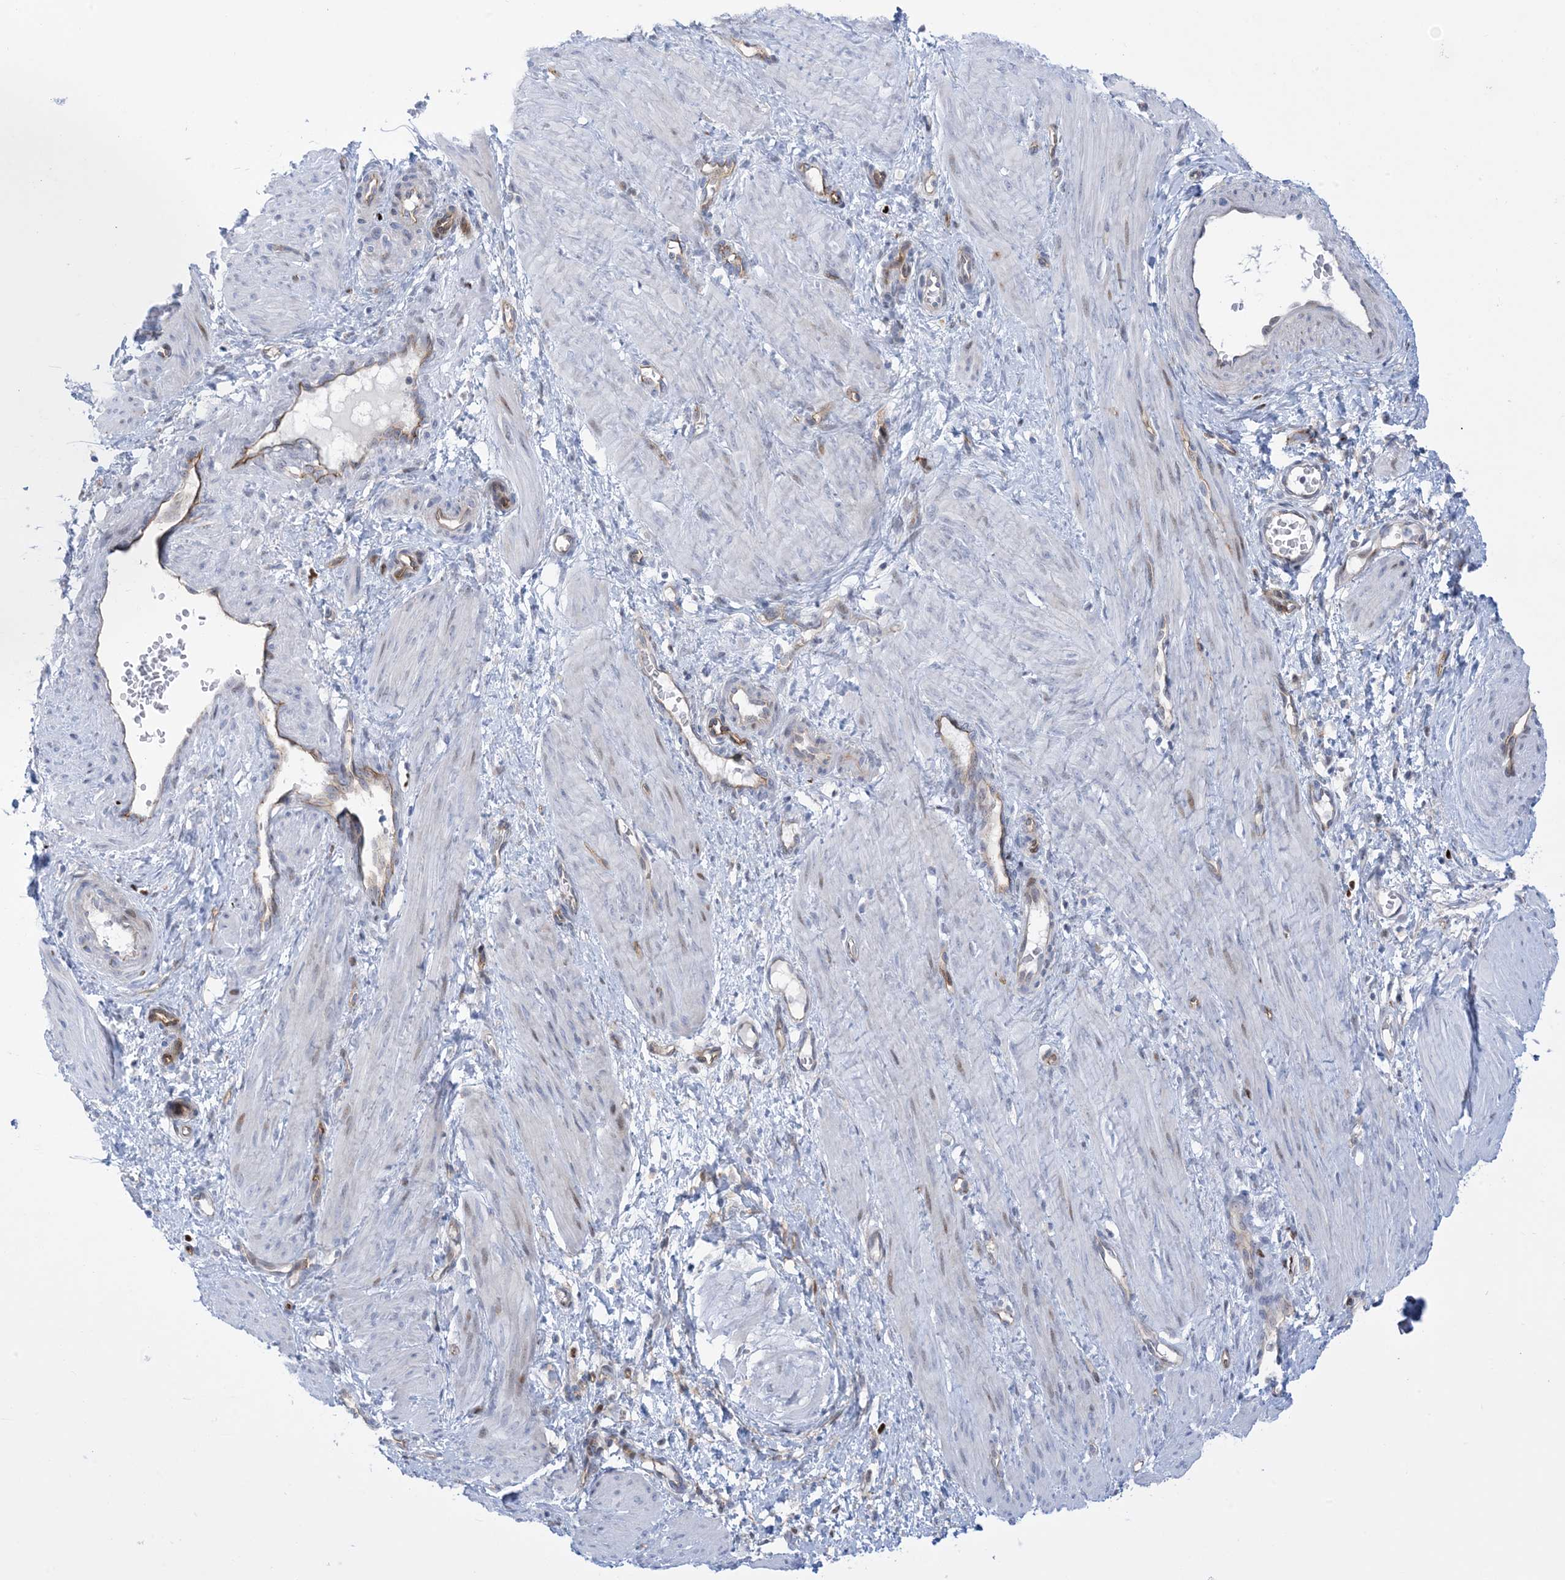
{"staining": {"intensity": "weak", "quantity": "<25%", "location": "nuclear"}, "tissue": "smooth muscle", "cell_type": "Smooth muscle cells", "image_type": "normal", "snomed": [{"axis": "morphology", "description": "Normal tissue, NOS"}, {"axis": "topography", "description": "Endometrium"}], "caption": "Smooth muscle cells are negative for protein expression in benign human smooth muscle. Brightfield microscopy of immunohistochemistry (IHC) stained with DAB (brown) and hematoxylin (blue), captured at high magnification.", "gene": "MARS2", "patient": {"sex": "female", "age": 33}}